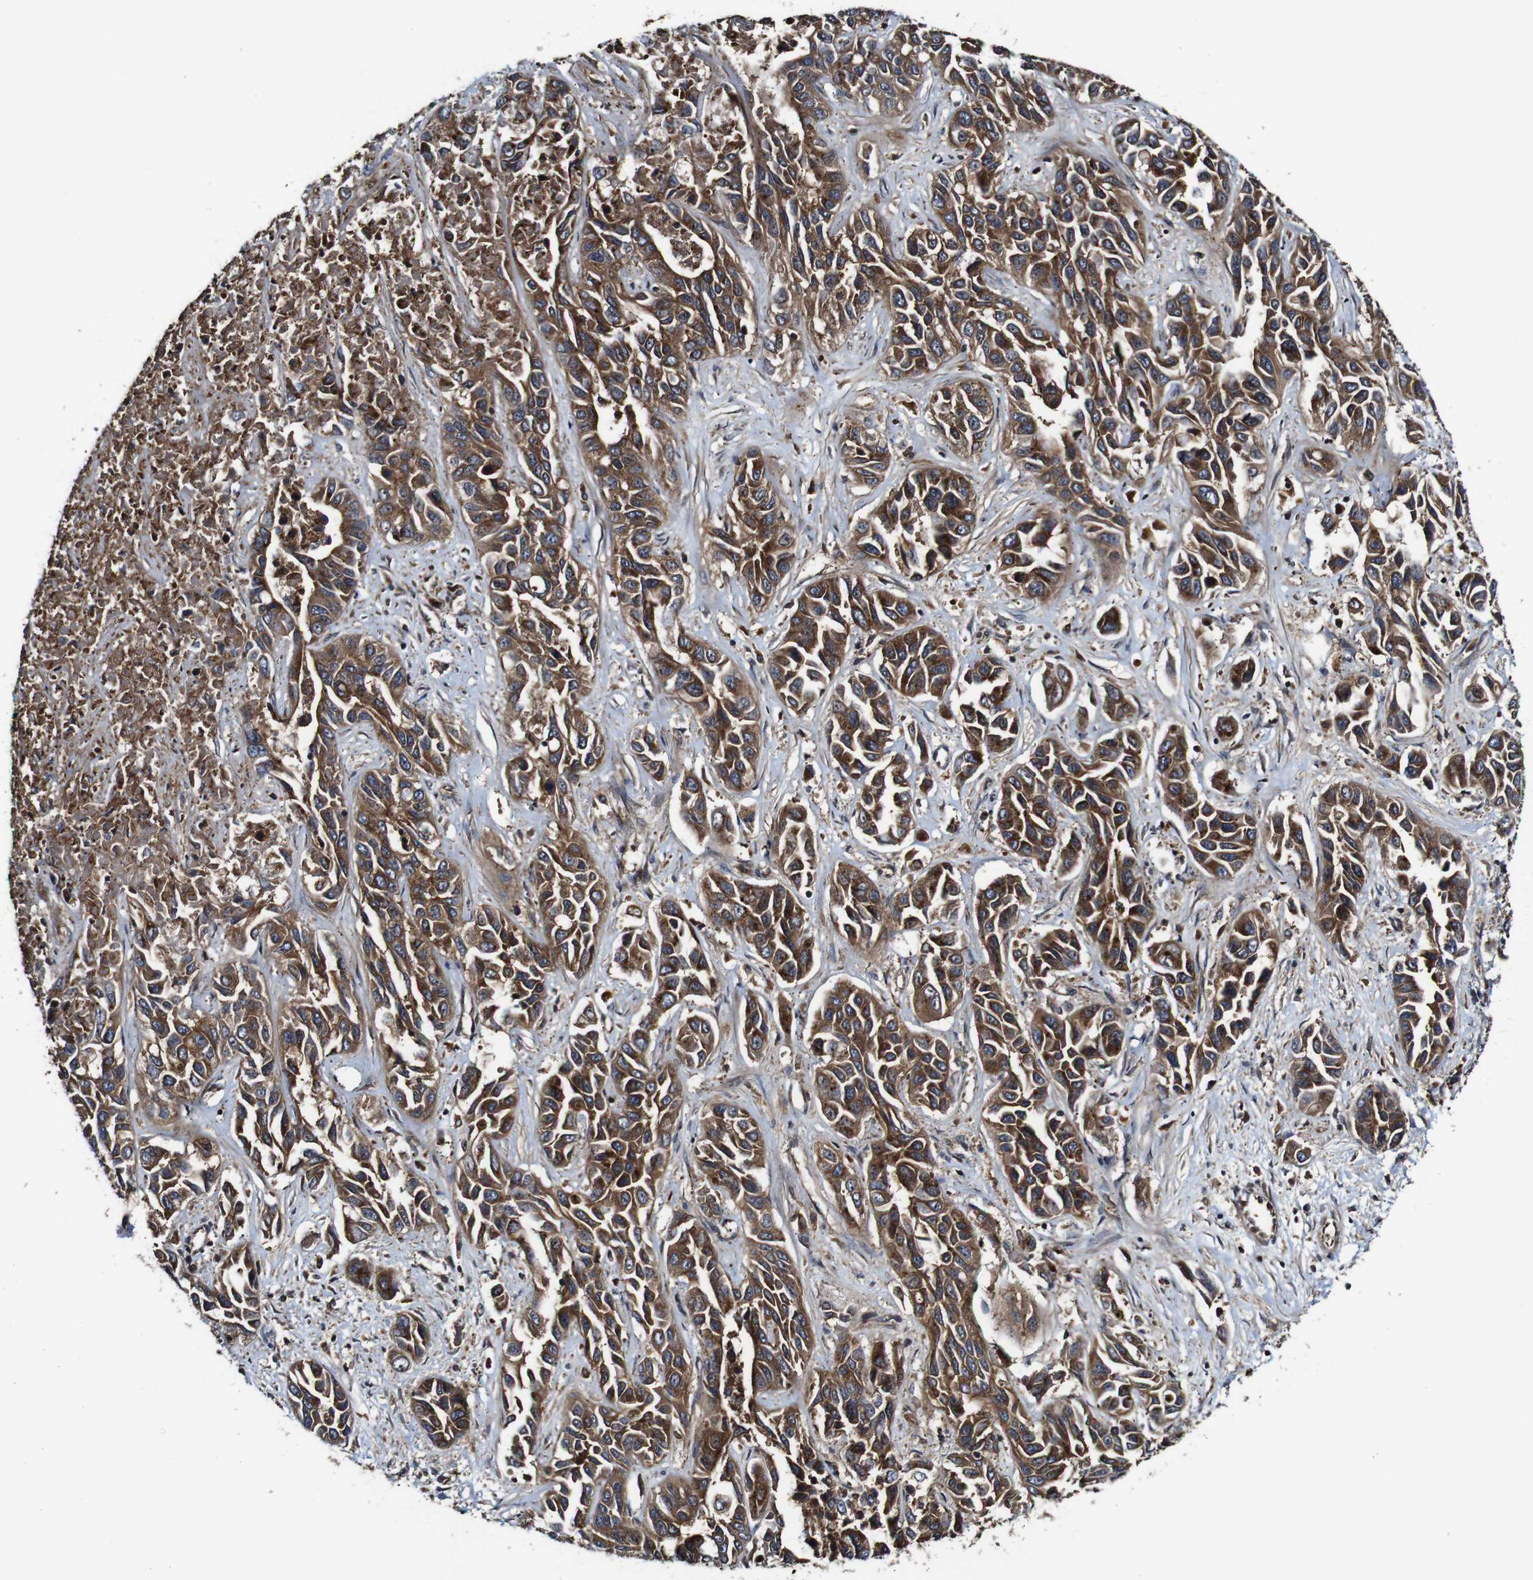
{"staining": {"intensity": "strong", "quantity": ">75%", "location": "cytoplasmic/membranous"}, "tissue": "liver cancer", "cell_type": "Tumor cells", "image_type": "cancer", "snomed": [{"axis": "morphology", "description": "Cholangiocarcinoma"}, {"axis": "topography", "description": "Liver"}], "caption": "Protein positivity by immunohistochemistry (IHC) shows strong cytoplasmic/membranous positivity in about >75% of tumor cells in cholangiocarcinoma (liver).", "gene": "TNIK", "patient": {"sex": "female", "age": 52}}